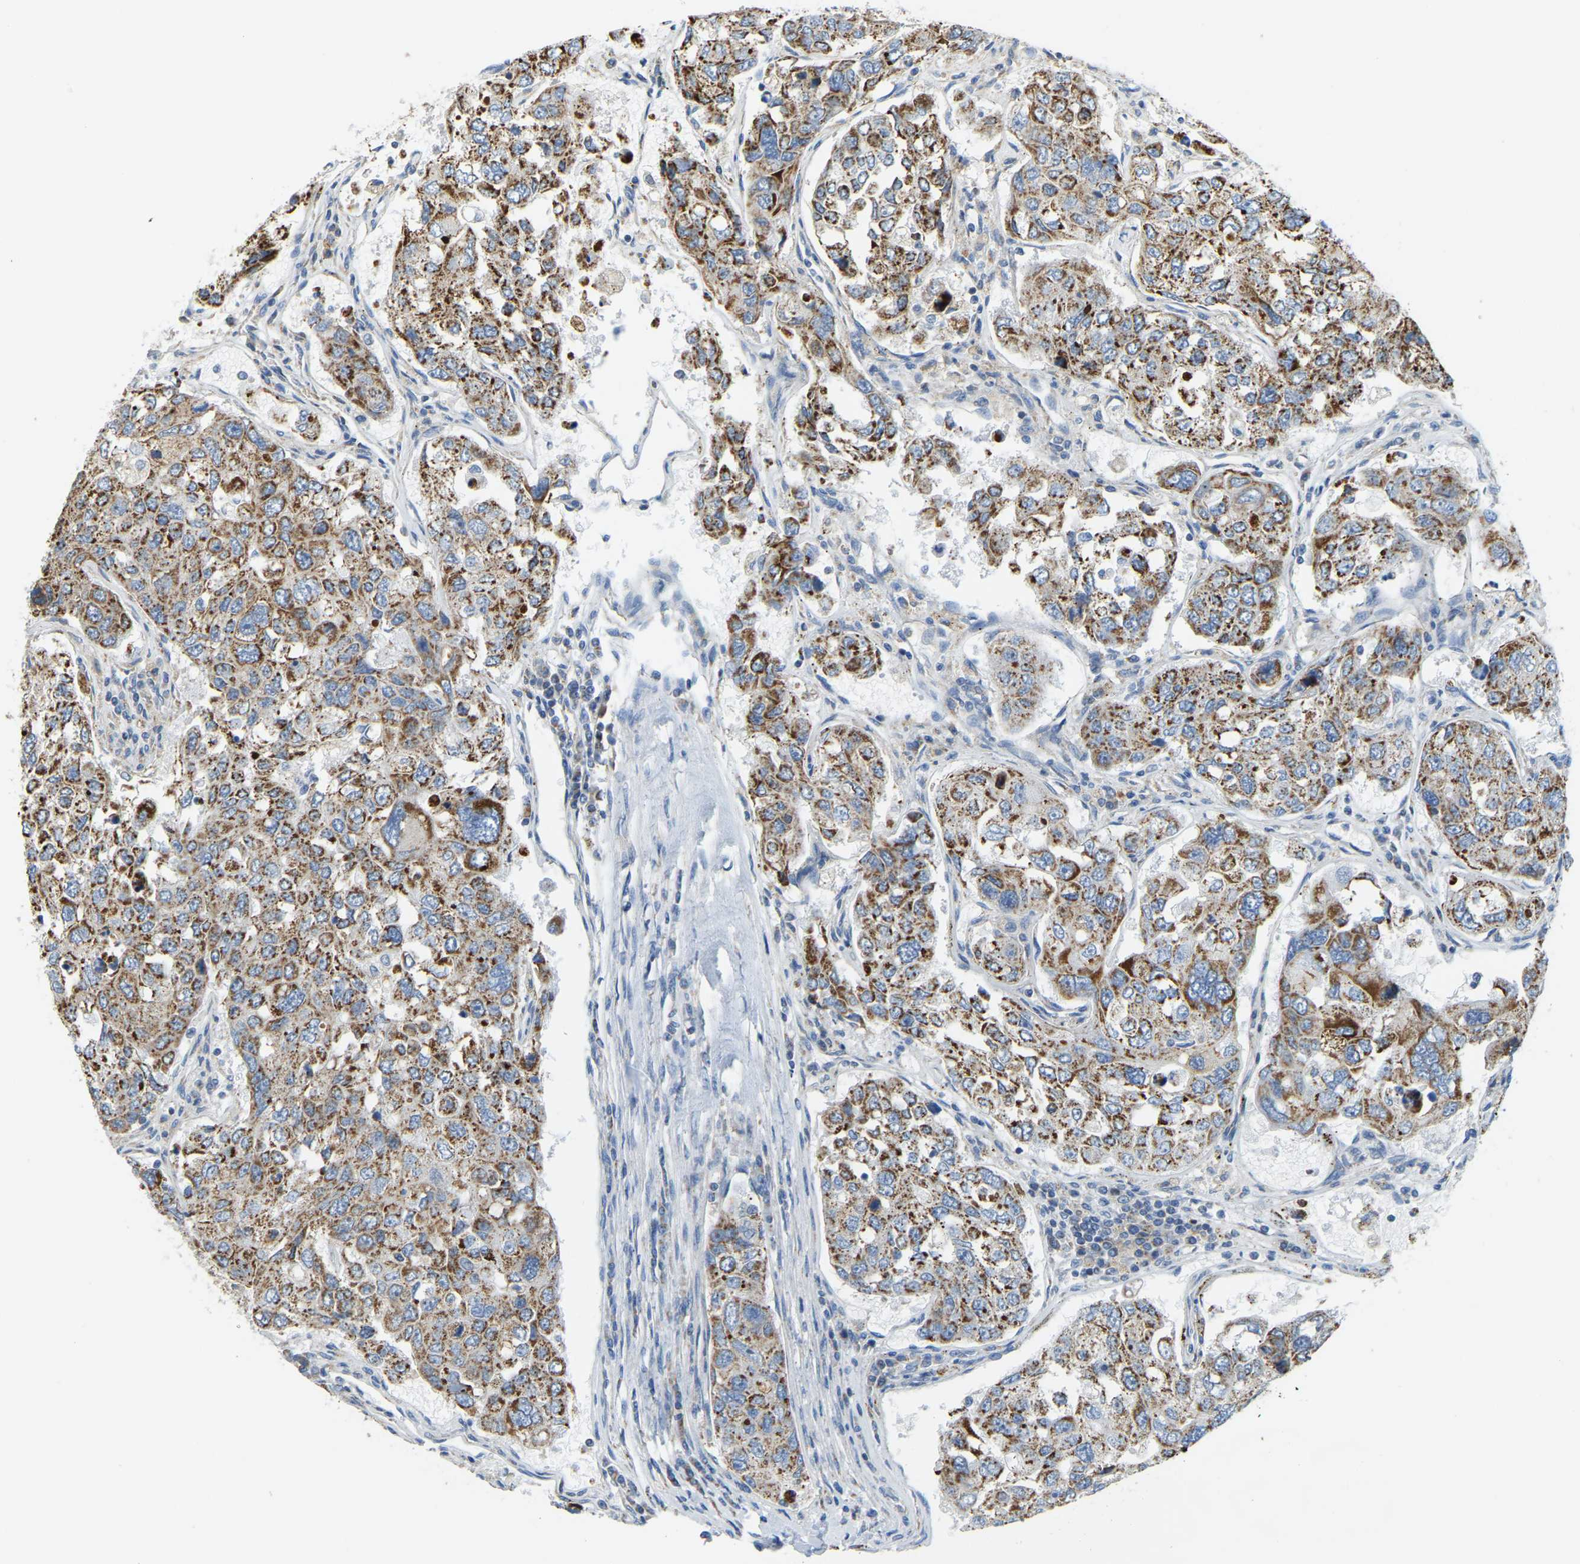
{"staining": {"intensity": "moderate", "quantity": ">75%", "location": "cytoplasmic/membranous"}, "tissue": "urothelial cancer", "cell_type": "Tumor cells", "image_type": "cancer", "snomed": [{"axis": "morphology", "description": "Urothelial carcinoma, High grade"}, {"axis": "topography", "description": "Lymph node"}, {"axis": "topography", "description": "Urinary bladder"}], "caption": "High-magnification brightfield microscopy of urothelial carcinoma (high-grade) stained with DAB (3,3'-diaminobenzidine) (brown) and counterstained with hematoxylin (blue). tumor cells exhibit moderate cytoplasmic/membranous staining is present in about>75% of cells.", "gene": "GDA", "patient": {"sex": "male", "age": 51}}